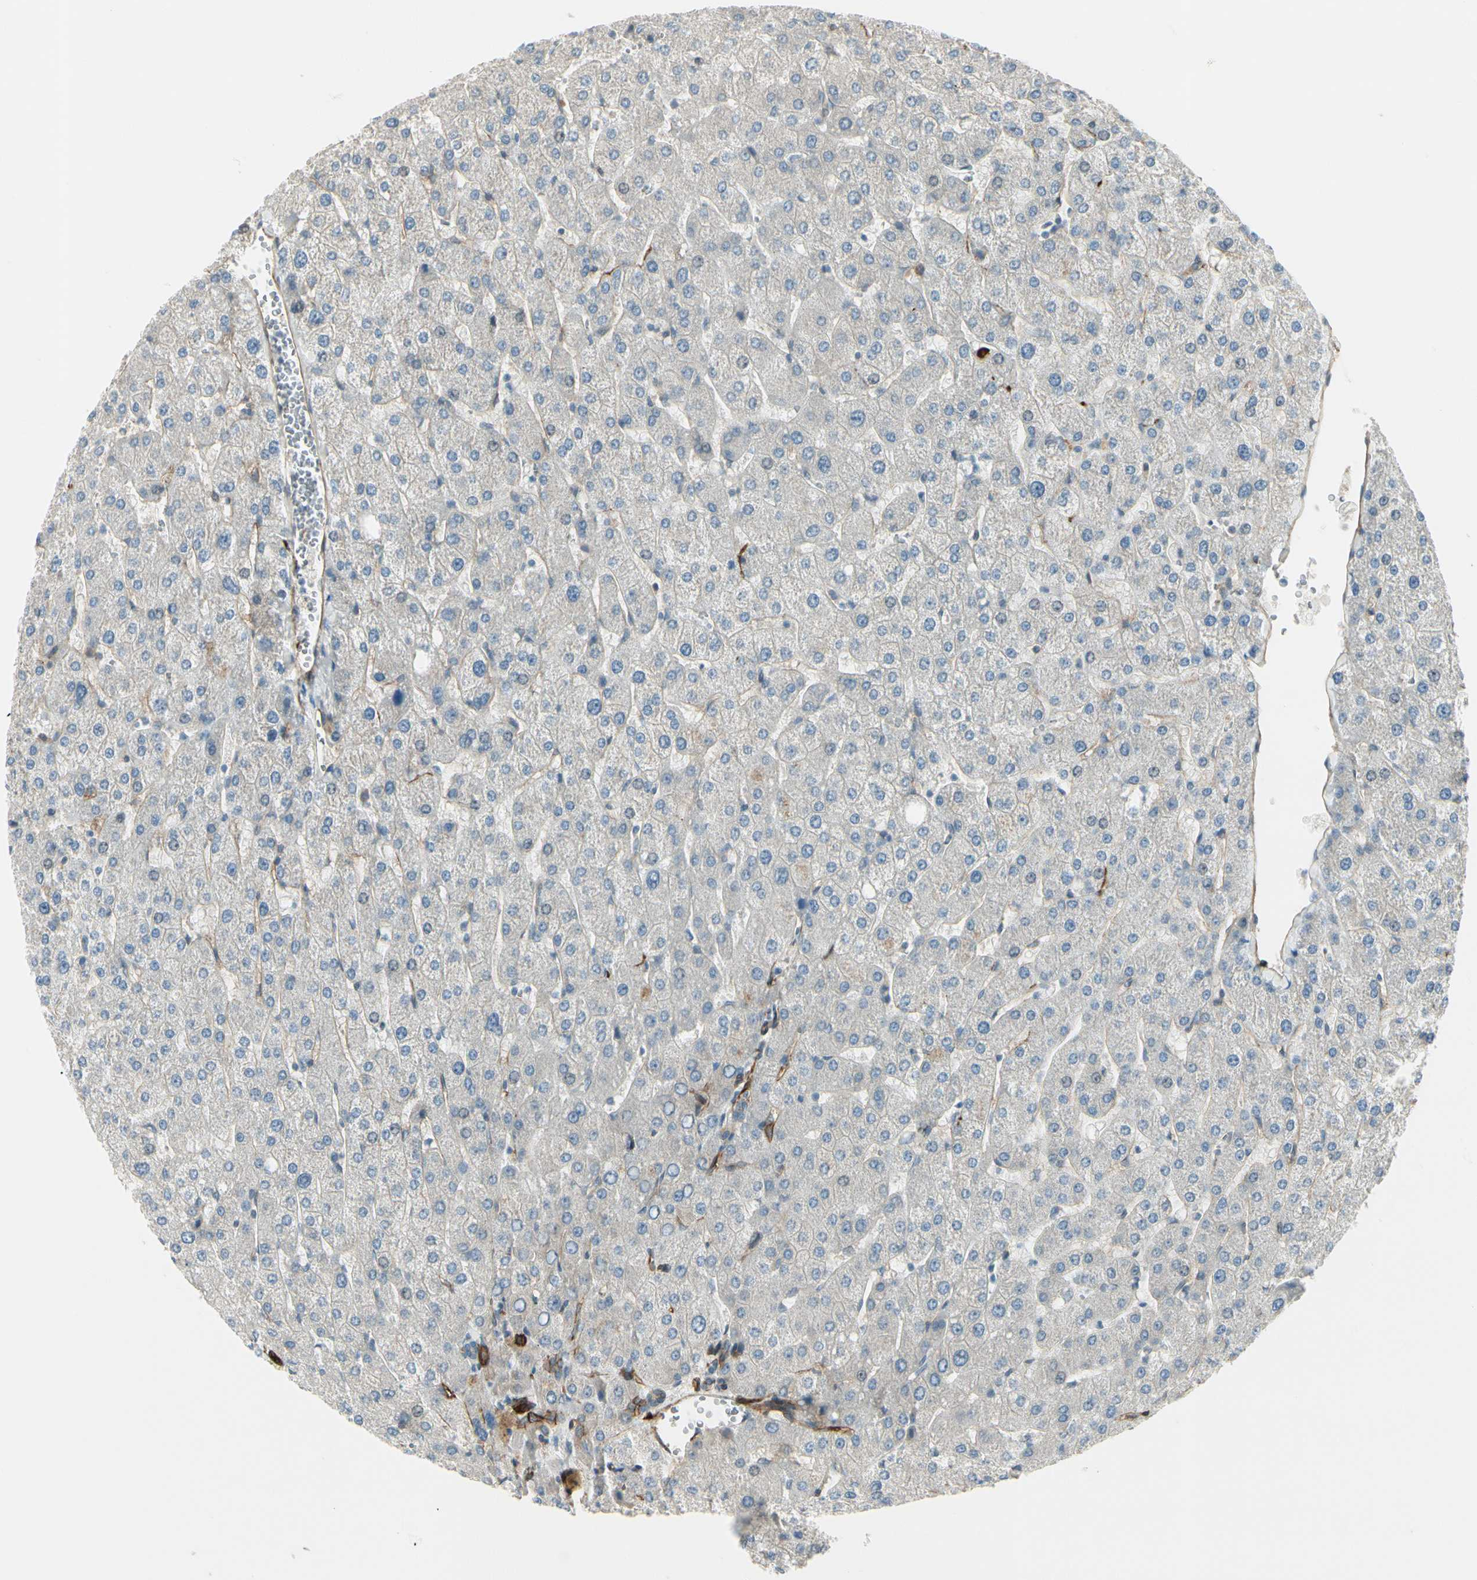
{"staining": {"intensity": "negative", "quantity": "none", "location": "none"}, "tissue": "liver", "cell_type": "Cholangiocytes", "image_type": "normal", "snomed": [{"axis": "morphology", "description": "Normal tissue, NOS"}, {"axis": "topography", "description": "Liver"}], "caption": "This is a photomicrograph of IHC staining of unremarkable liver, which shows no expression in cholangiocytes. (DAB immunohistochemistry, high magnification).", "gene": "MCAM", "patient": {"sex": "male", "age": 55}}